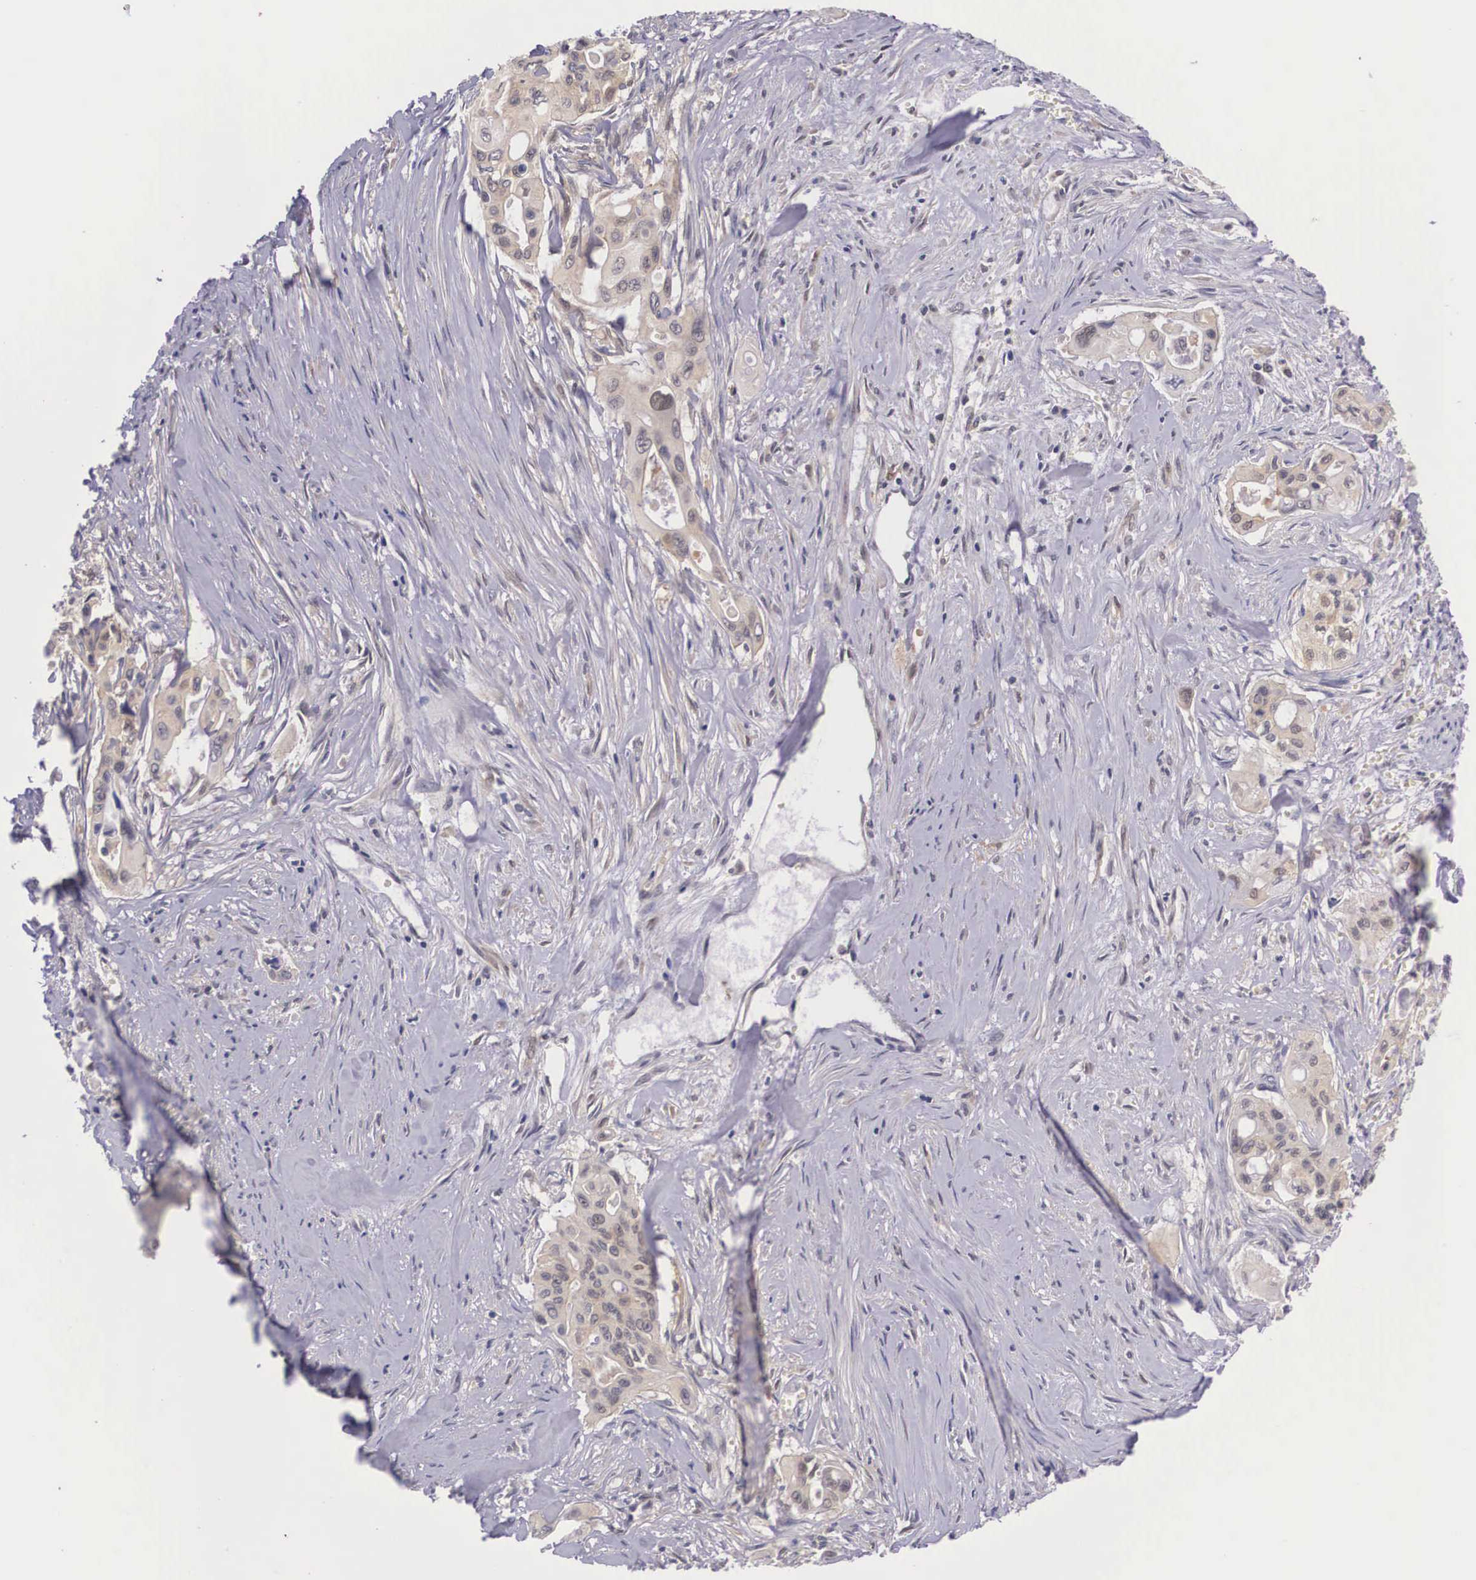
{"staining": {"intensity": "weak", "quantity": "25%-75%", "location": "cytoplasmic/membranous"}, "tissue": "pancreatic cancer", "cell_type": "Tumor cells", "image_type": "cancer", "snomed": [{"axis": "morphology", "description": "Adenocarcinoma, NOS"}, {"axis": "topography", "description": "Pancreas"}], "caption": "Weak cytoplasmic/membranous protein positivity is present in about 25%-75% of tumor cells in pancreatic adenocarcinoma. (brown staining indicates protein expression, while blue staining denotes nuclei).", "gene": "IGBP1", "patient": {"sex": "male", "age": 77}}